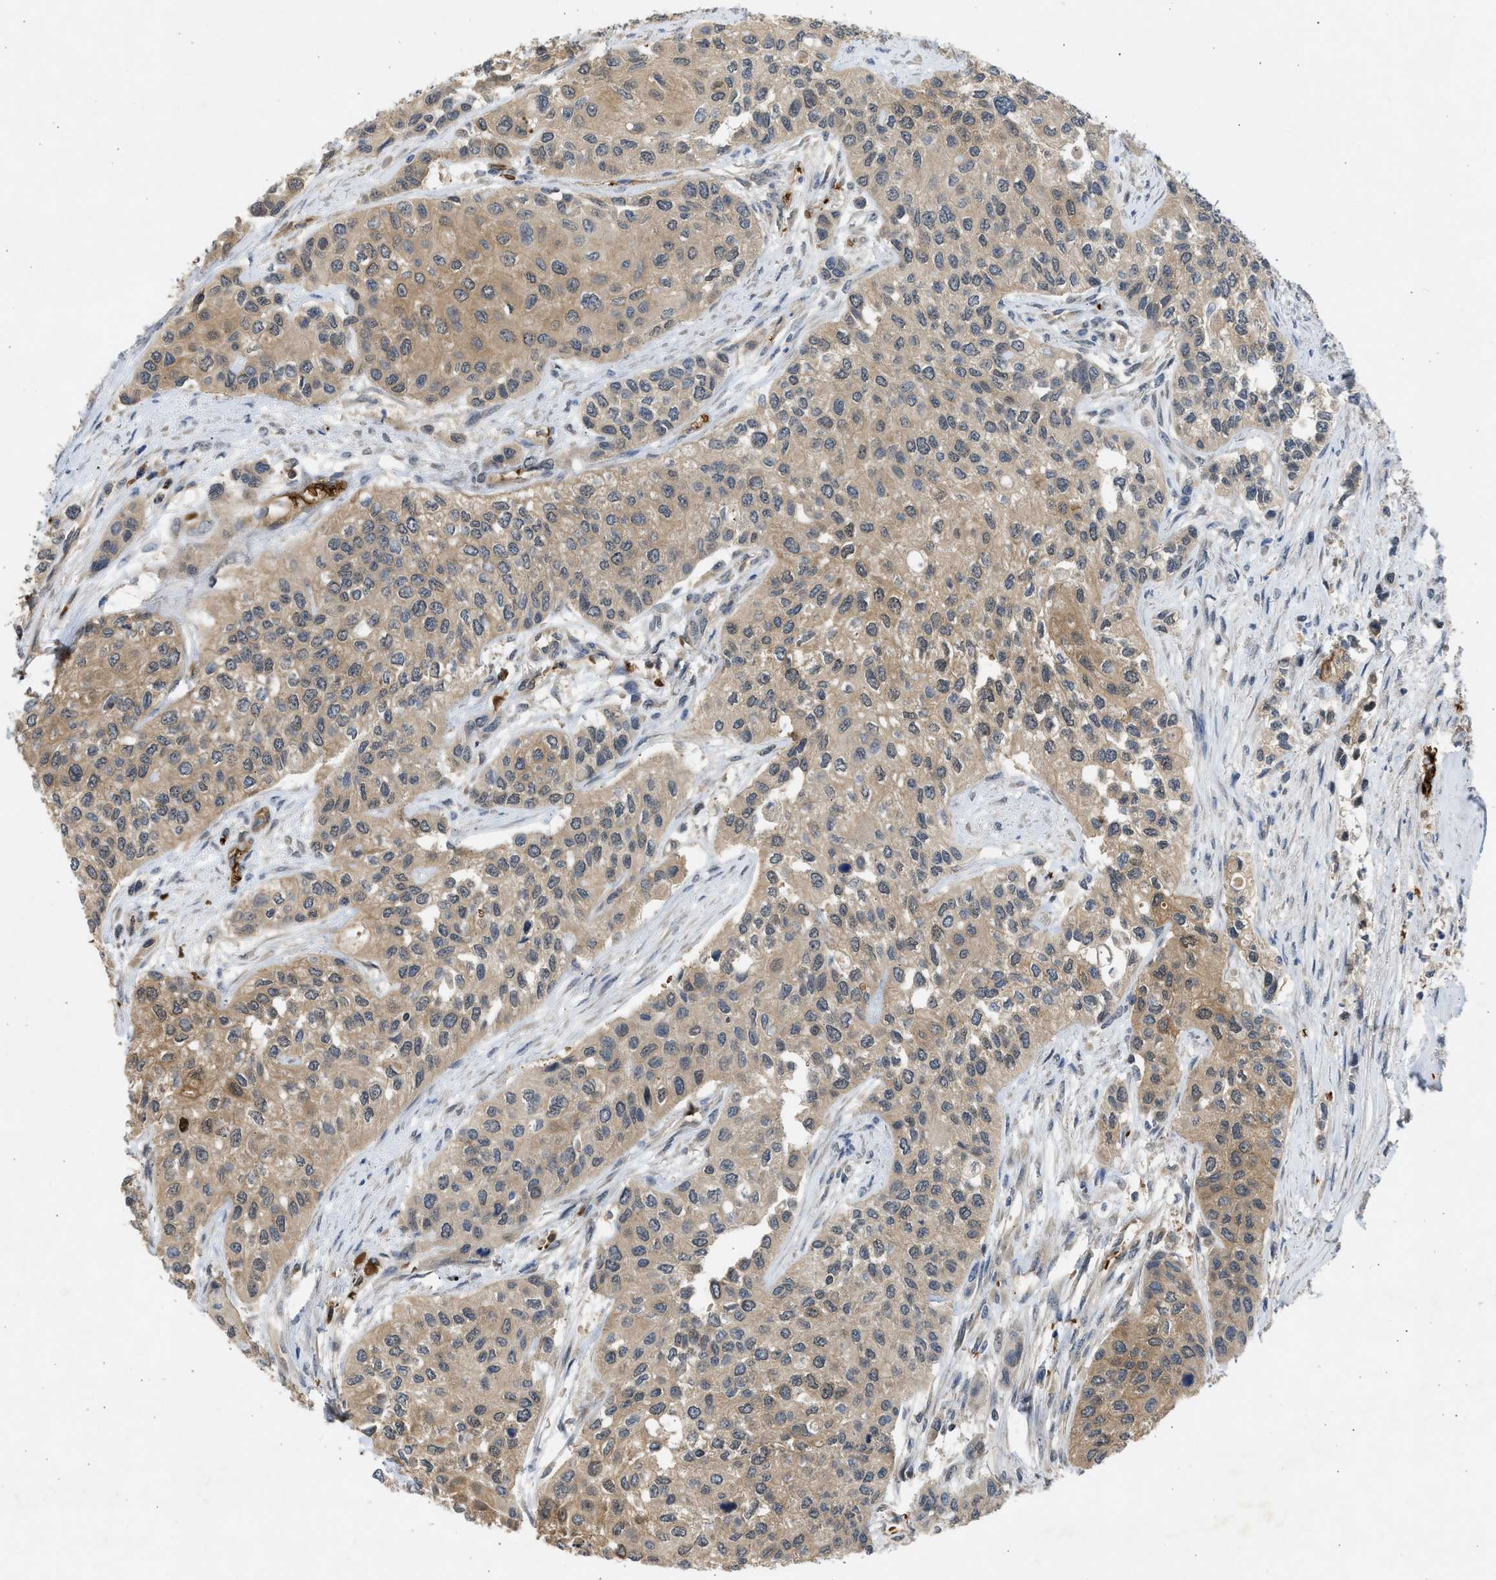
{"staining": {"intensity": "moderate", "quantity": ">75%", "location": "cytoplasmic/membranous"}, "tissue": "urothelial cancer", "cell_type": "Tumor cells", "image_type": "cancer", "snomed": [{"axis": "morphology", "description": "Urothelial carcinoma, High grade"}, {"axis": "topography", "description": "Urinary bladder"}], "caption": "Immunohistochemical staining of urothelial cancer exhibits moderate cytoplasmic/membranous protein expression in approximately >75% of tumor cells.", "gene": "MAPK7", "patient": {"sex": "female", "age": 56}}